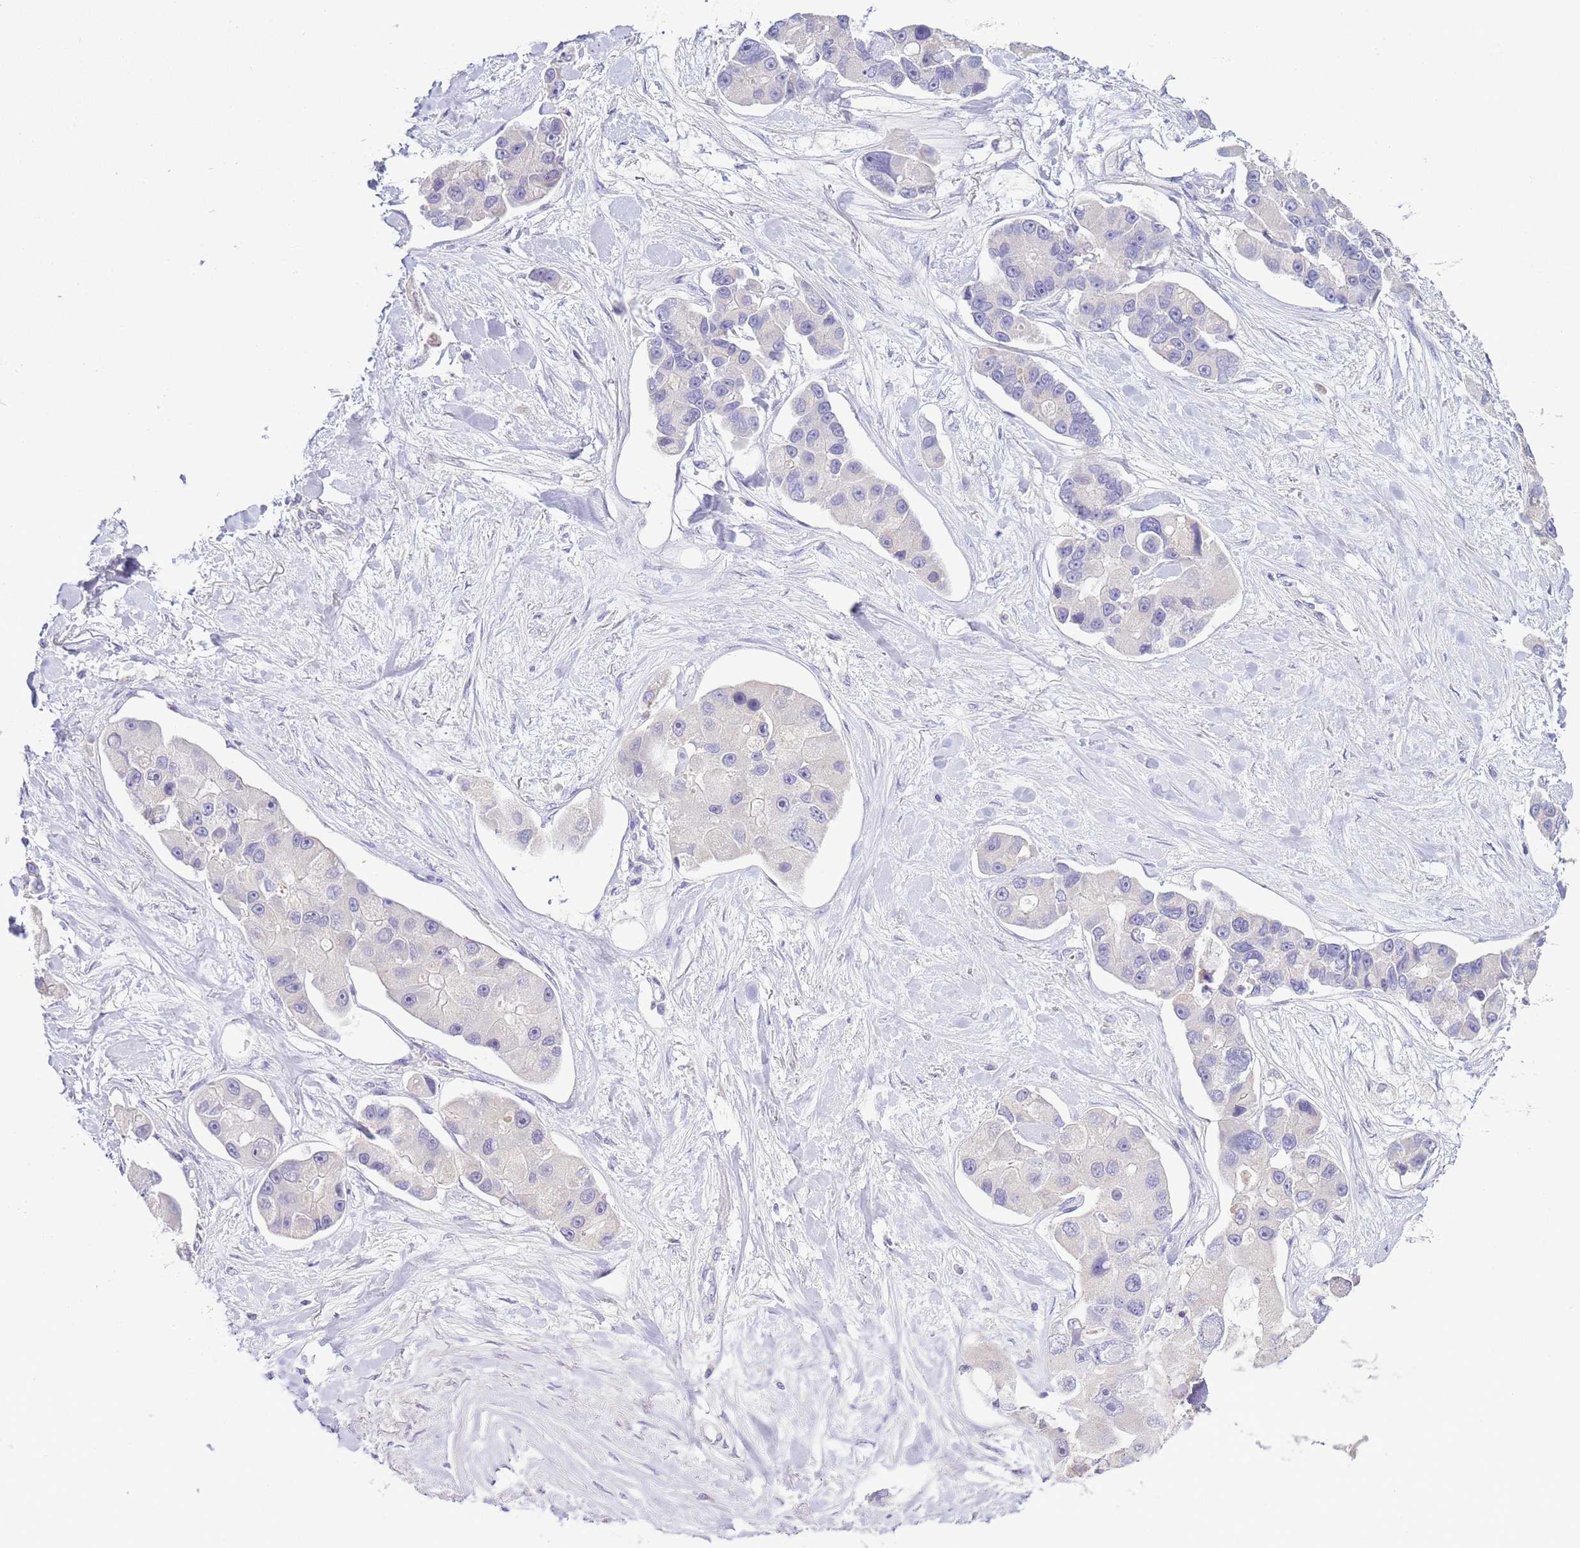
{"staining": {"intensity": "negative", "quantity": "none", "location": "none"}, "tissue": "lung cancer", "cell_type": "Tumor cells", "image_type": "cancer", "snomed": [{"axis": "morphology", "description": "Adenocarcinoma, NOS"}, {"axis": "topography", "description": "Lung"}], "caption": "Immunohistochemistry (IHC) of human adenocarcinoma (lung) shows no positivity in tumor cells.", "gene": "IL2RG", "patient": {"sex": "female", "age": 54}}